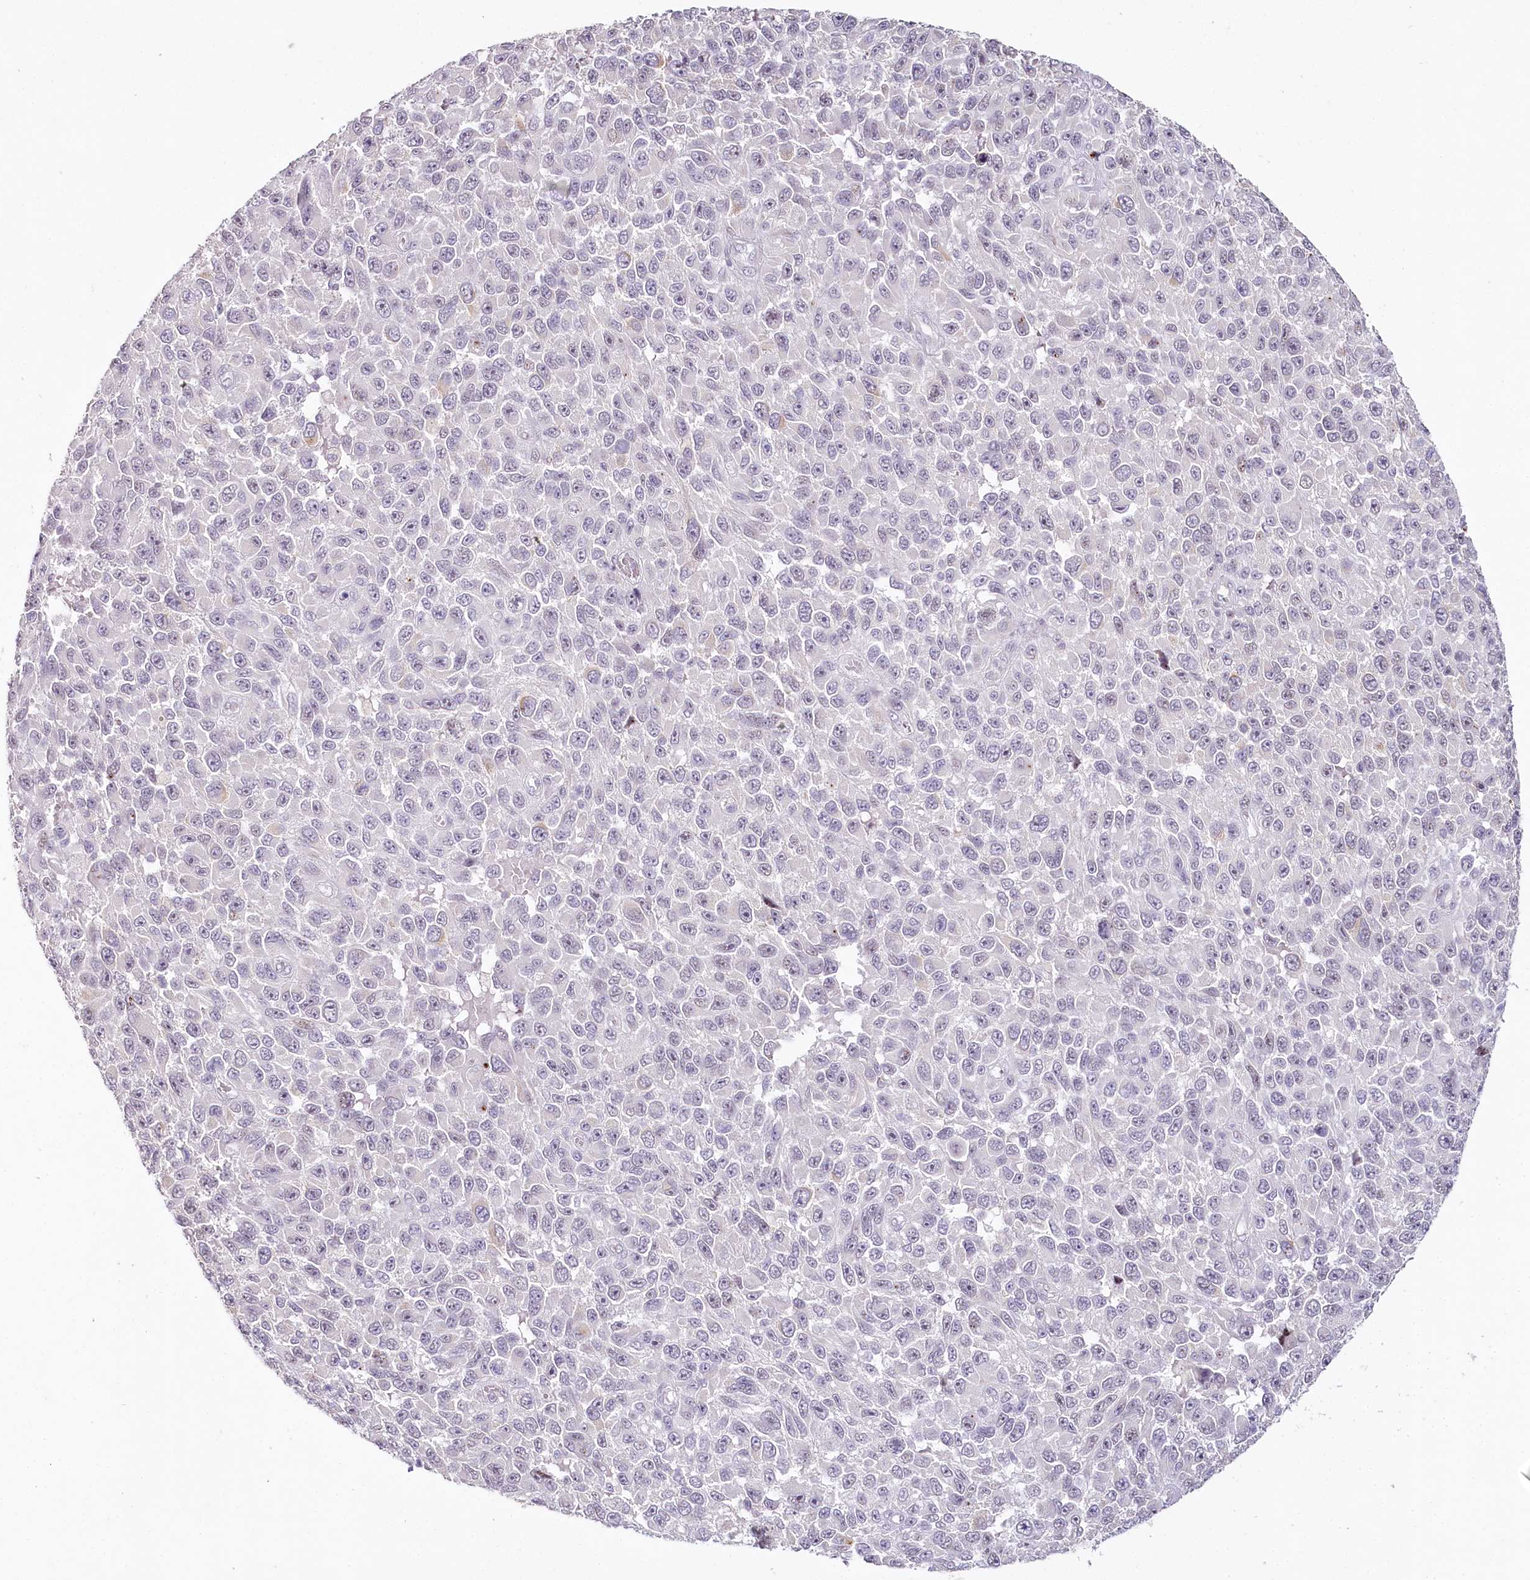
{"staining": {"intensity": "negative", "quantity": "none", "location": "none"}, "tissue": "melanoma", "cell_type": "Tumor cells", "image_type": "cancer", "snomed": [{"axis": "morphology", "description": "Malignant melanoma, NOS"}, {"axis": "topography", "description": "Skin"}], "caption": "This micrograph is of malignant melanoma stained with IHC to label a protein in brown with the nuclei are counter-stained blue. There is no staining in tumor cells.", "gene": "HPD", "patient": {"sex": "female", "age": 96}}